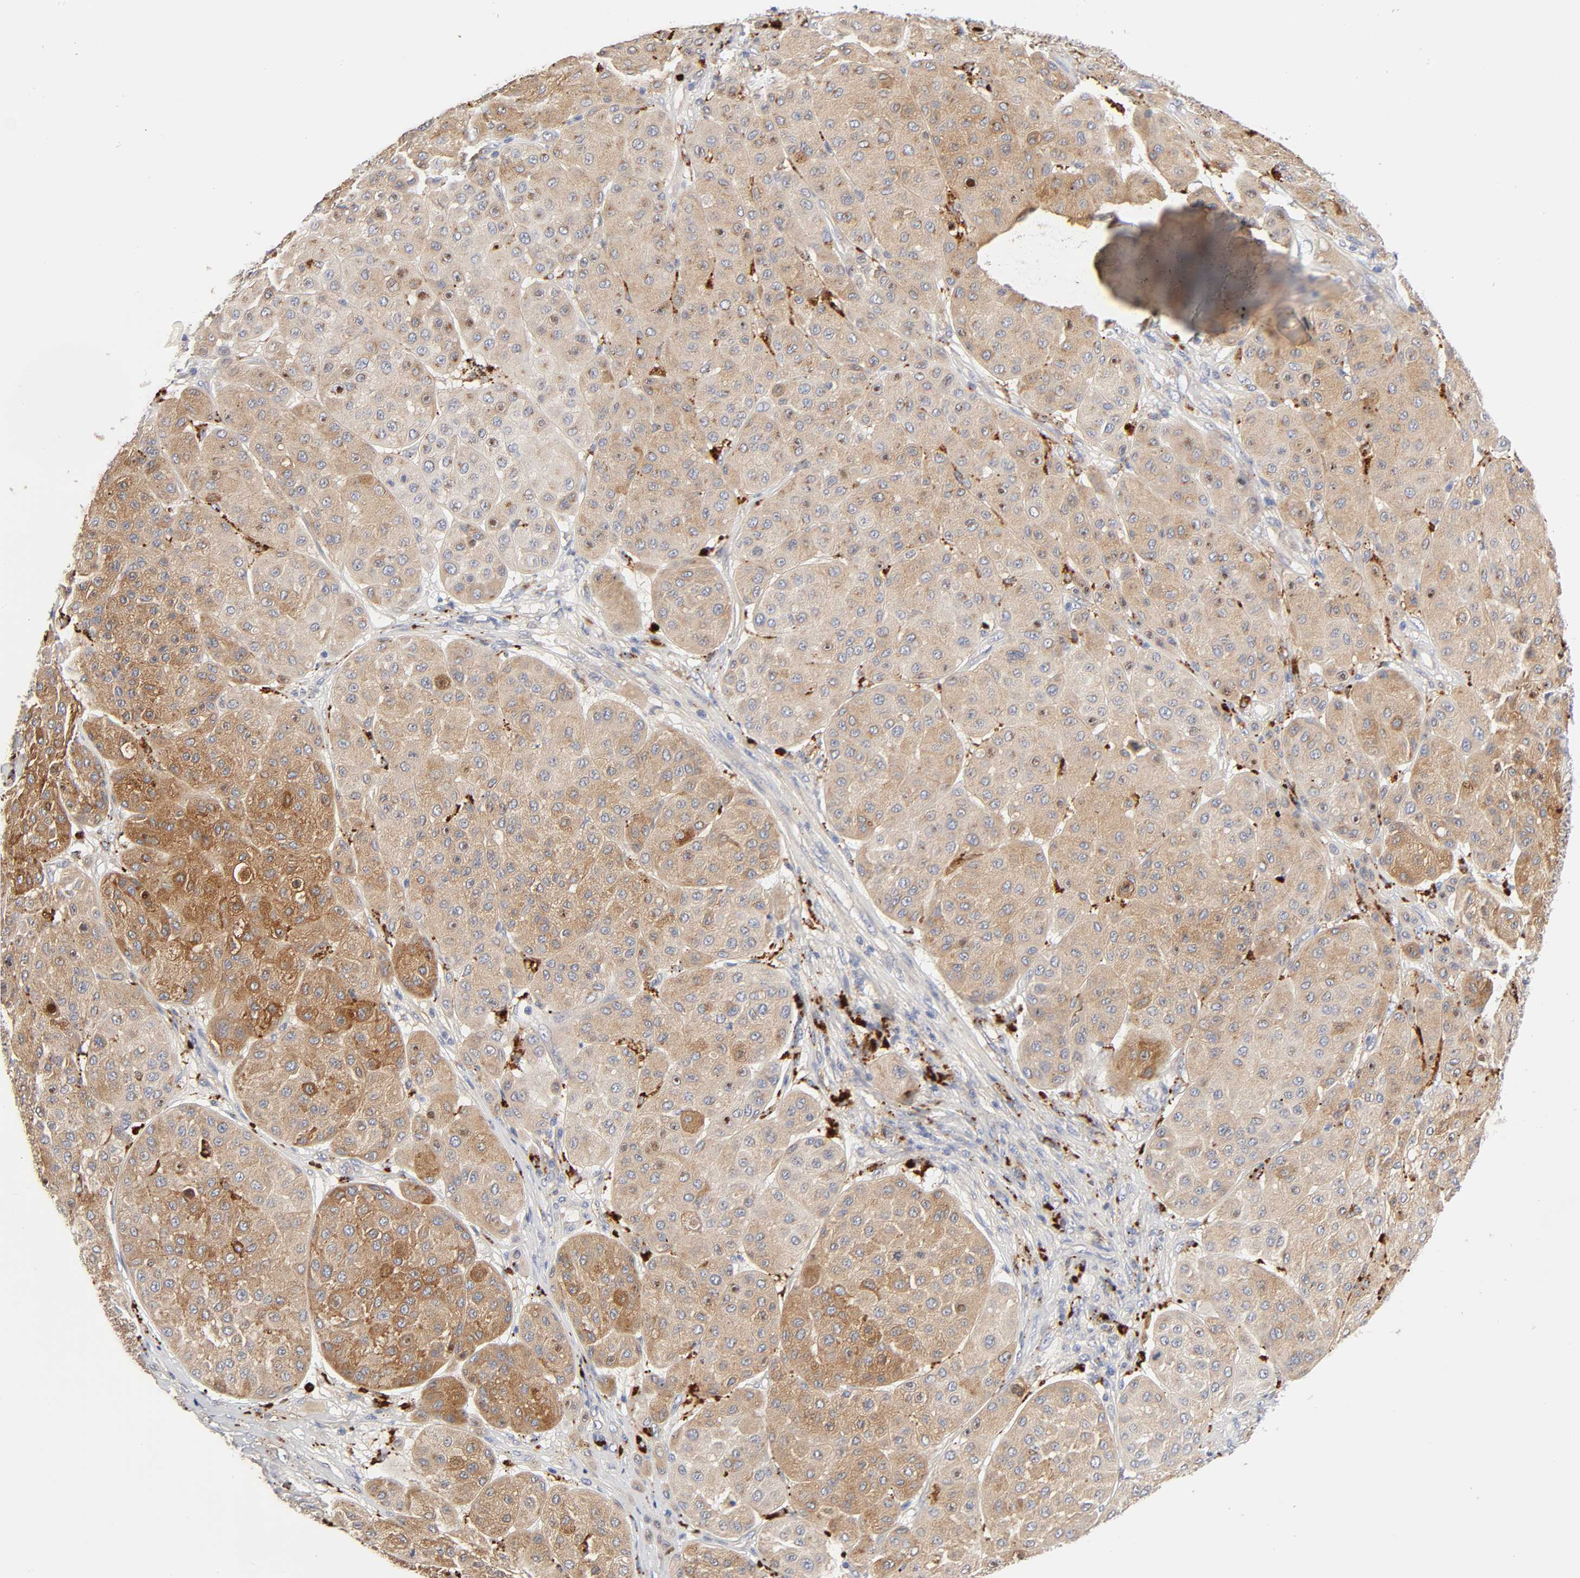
{"staining": {"intensity": "moderate", "quantity": ">75%", "location": "cytoplasmic/membranous"}, "tissue": "melanoma", "cell_type": "Tumor cells", "image_type": "cancer", "snomed": [{"axis": "morphology", "description": "Normal tissue, NOS"}, {"axis": "morphology", "description": "Malignant melanoma, Metastatic site"}, {"axis": "topography", "description": "Skin"}], "caption": "The image shows a brown stain indicating the presence of a protein in the cytoplasmic/membranous of tumor cells in malignant melanoma (metastatic site).", "gene": "C17orf75", "patient": {"sex": "male", "age": 41}}